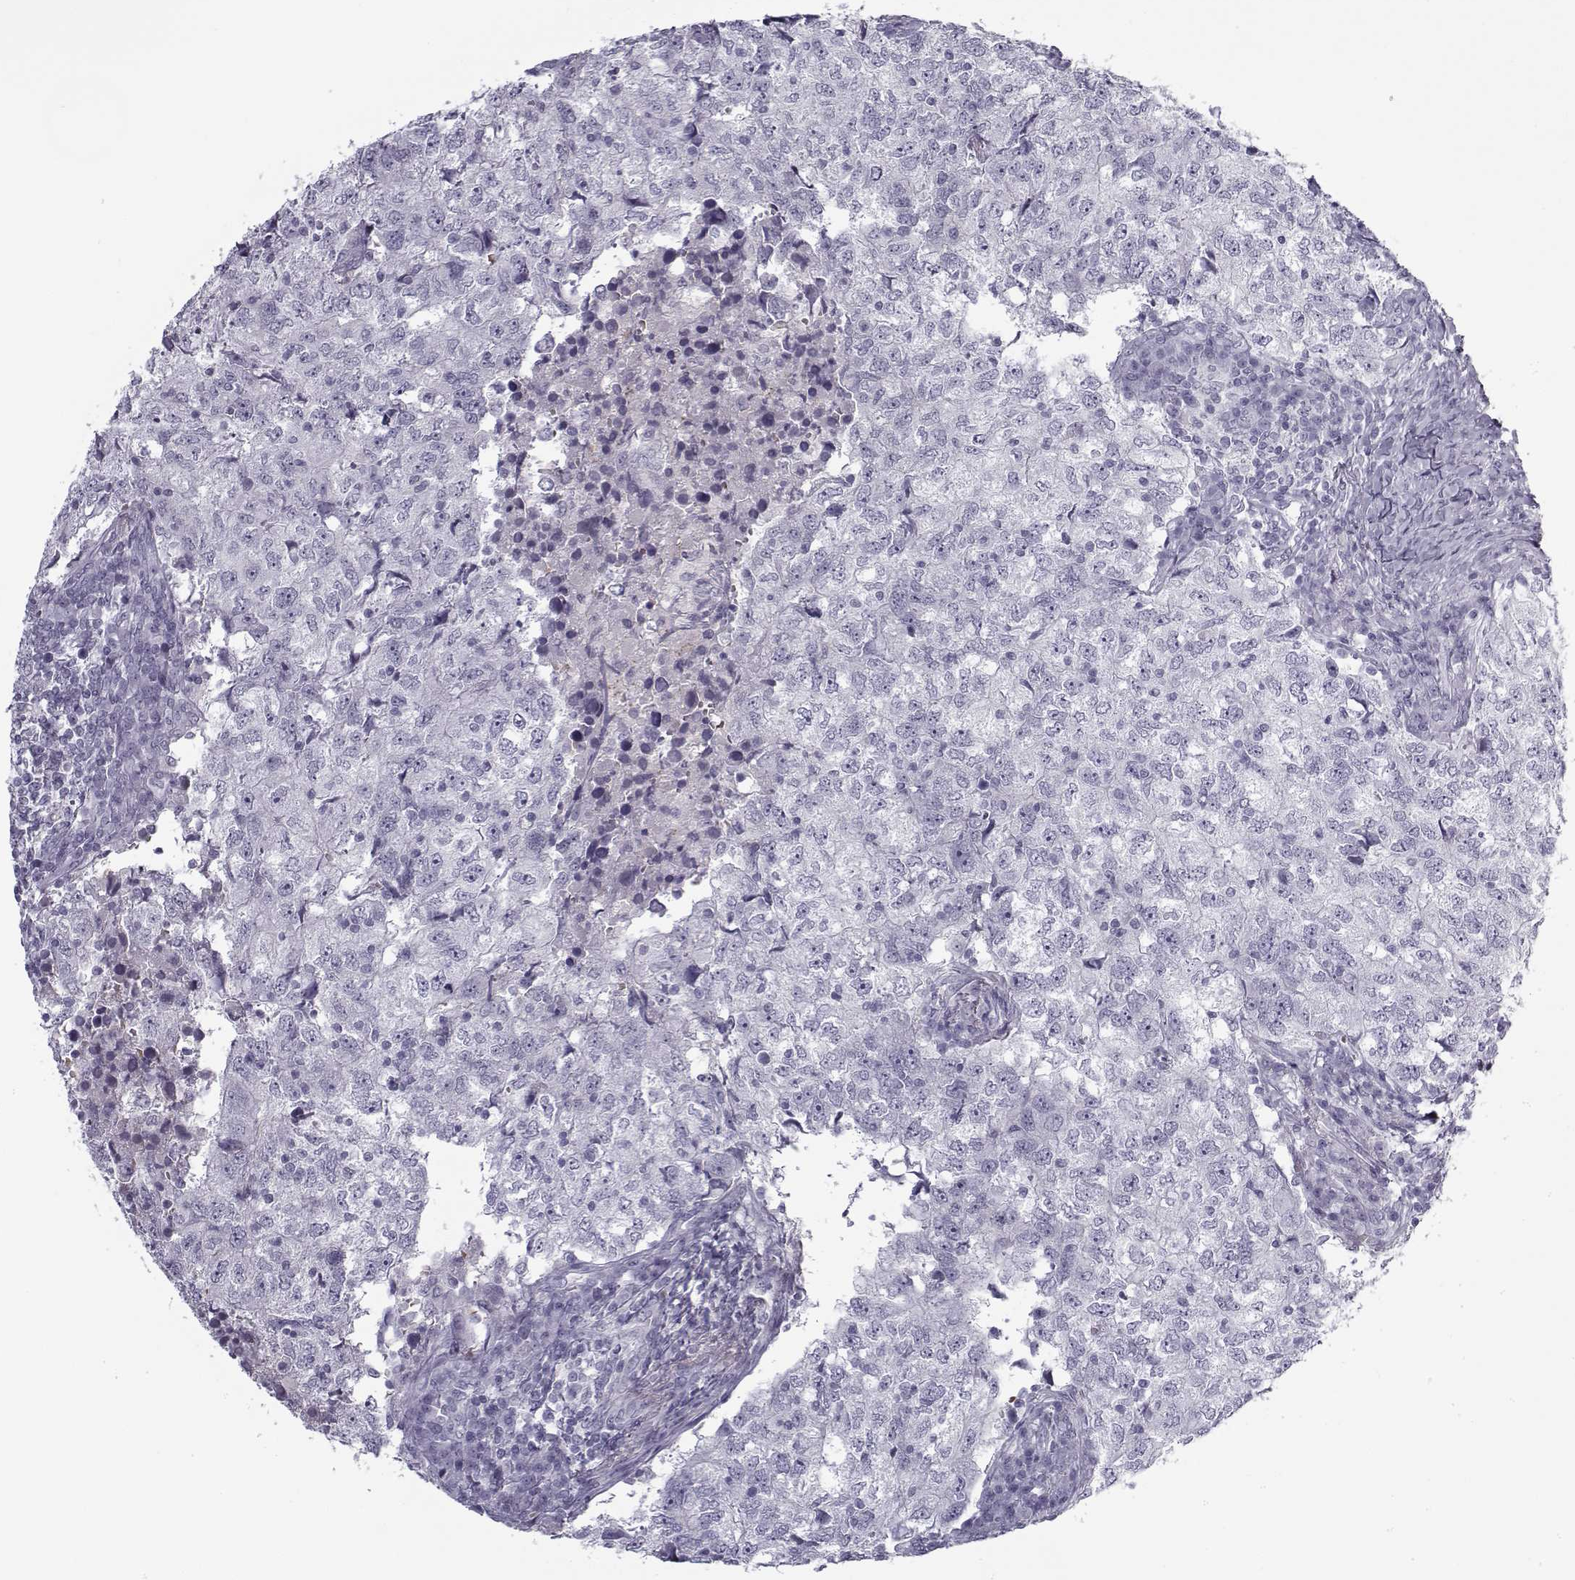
{"staining": {"intensity": "negative", "quantity": "none", "location": "none"}, "tissue": "breast cancer", "cell_type": "Tumor cells", "image_type": "cancer", "snomed": [{"axis": "morphology", "description": "Duct carcinoma"}, {"axis": "topography", "description": "Breast"}], "caption": "Immunohistochemical staining of intraductal carcinoma (breast) shows no significant expression in tumor cells.", "gene": "SNCA", "patient": {"sex": "female", "age": 30}}